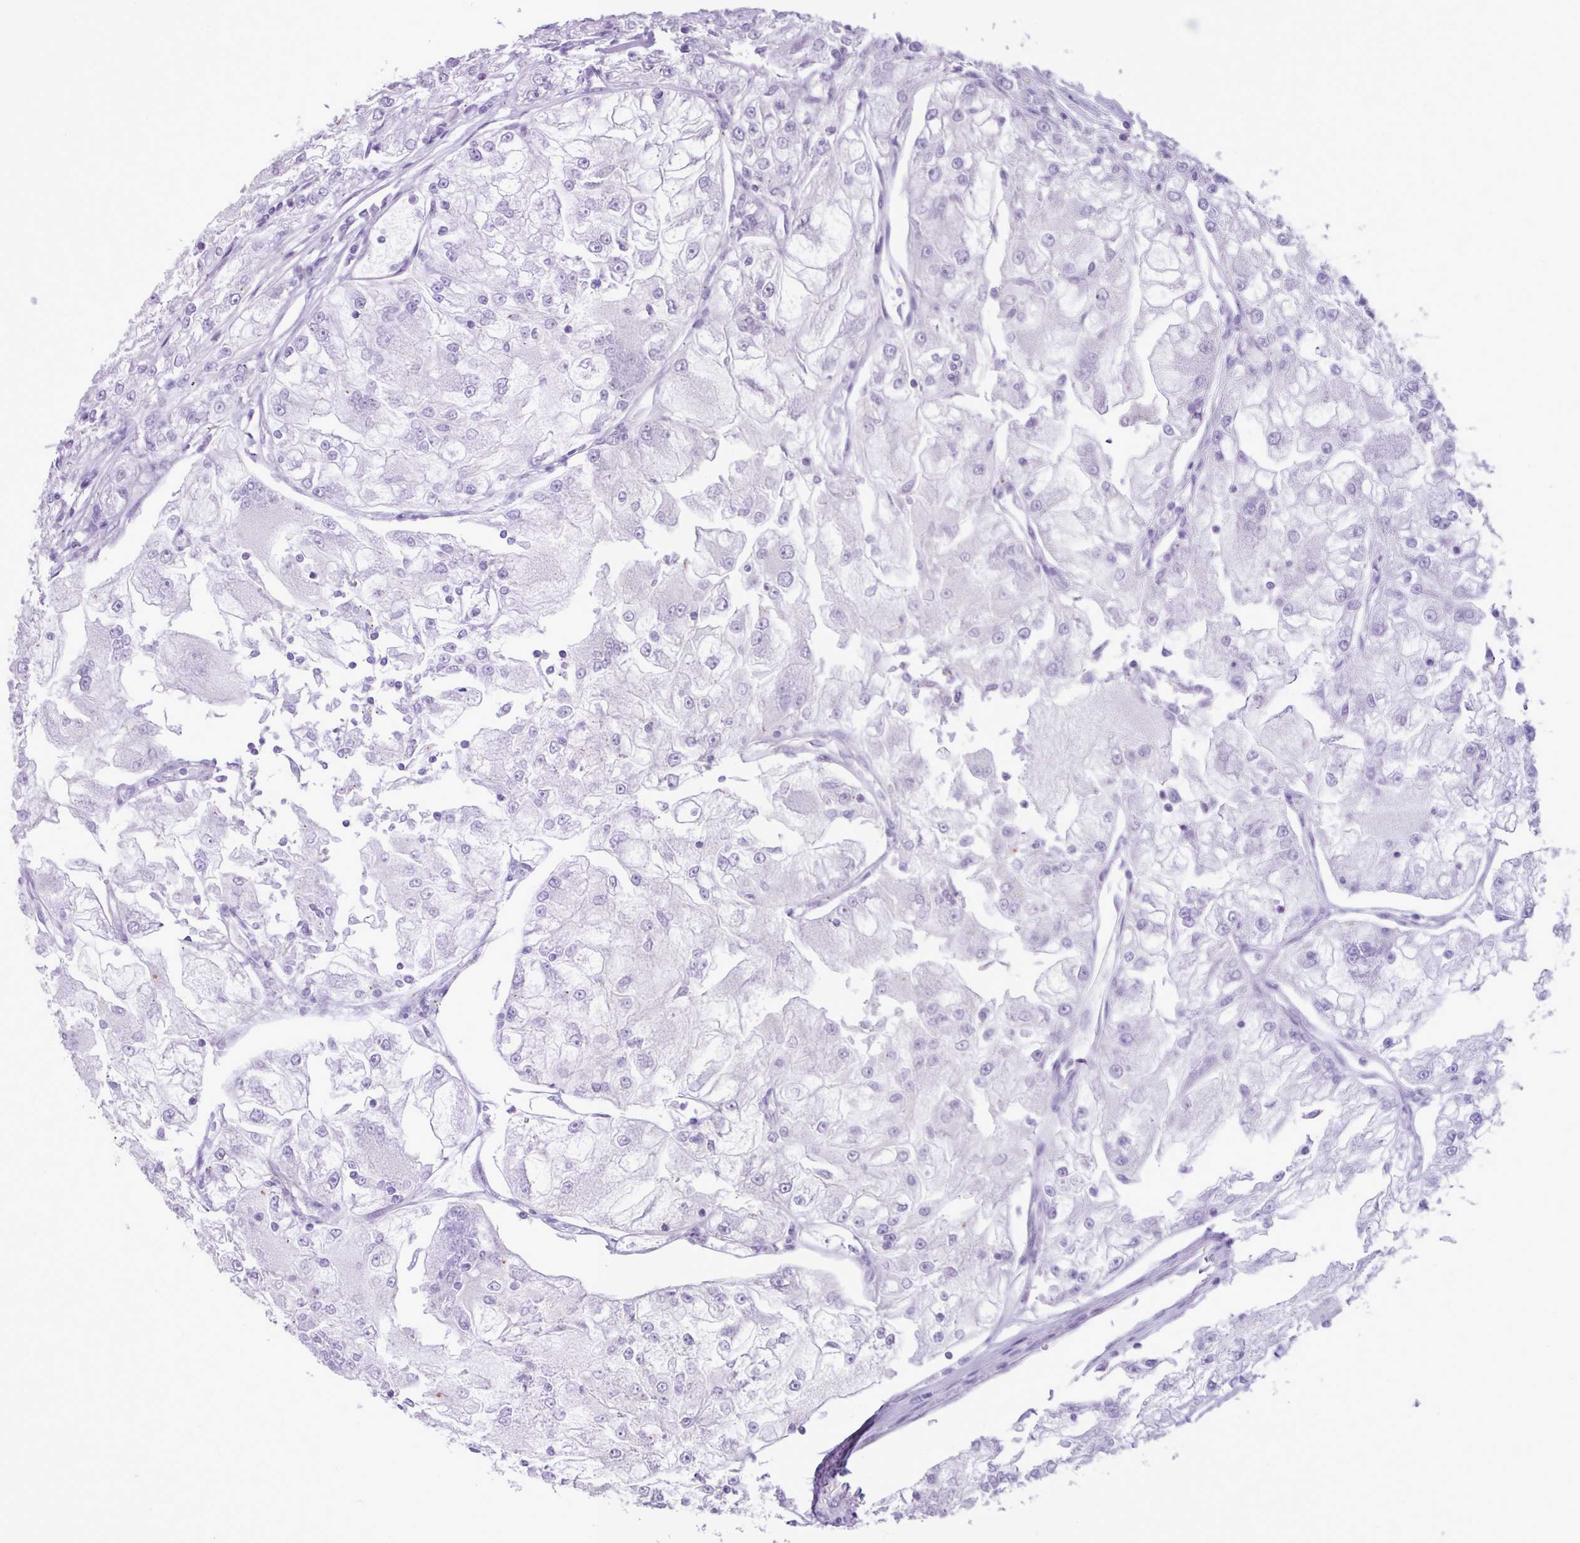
{"staining": {"intensity": "negative", "quantity": "none", "location": "none"}, "tissue": "renal cancer", "cell_type": "Tumor cells", "image_type": "cancer", "snomed": [{"axis": "morphology", "description": "Adenocarcinoma, NOS"}, {"axis": "topography", "description": "Kidney"}], "caption": "Immunohistochemistry (IHC) of human adenocarcinoma (renal) displays no staining in tumor cells.", "gene": "SPINK8", "patient": {"sex": "female", "age": 72}}